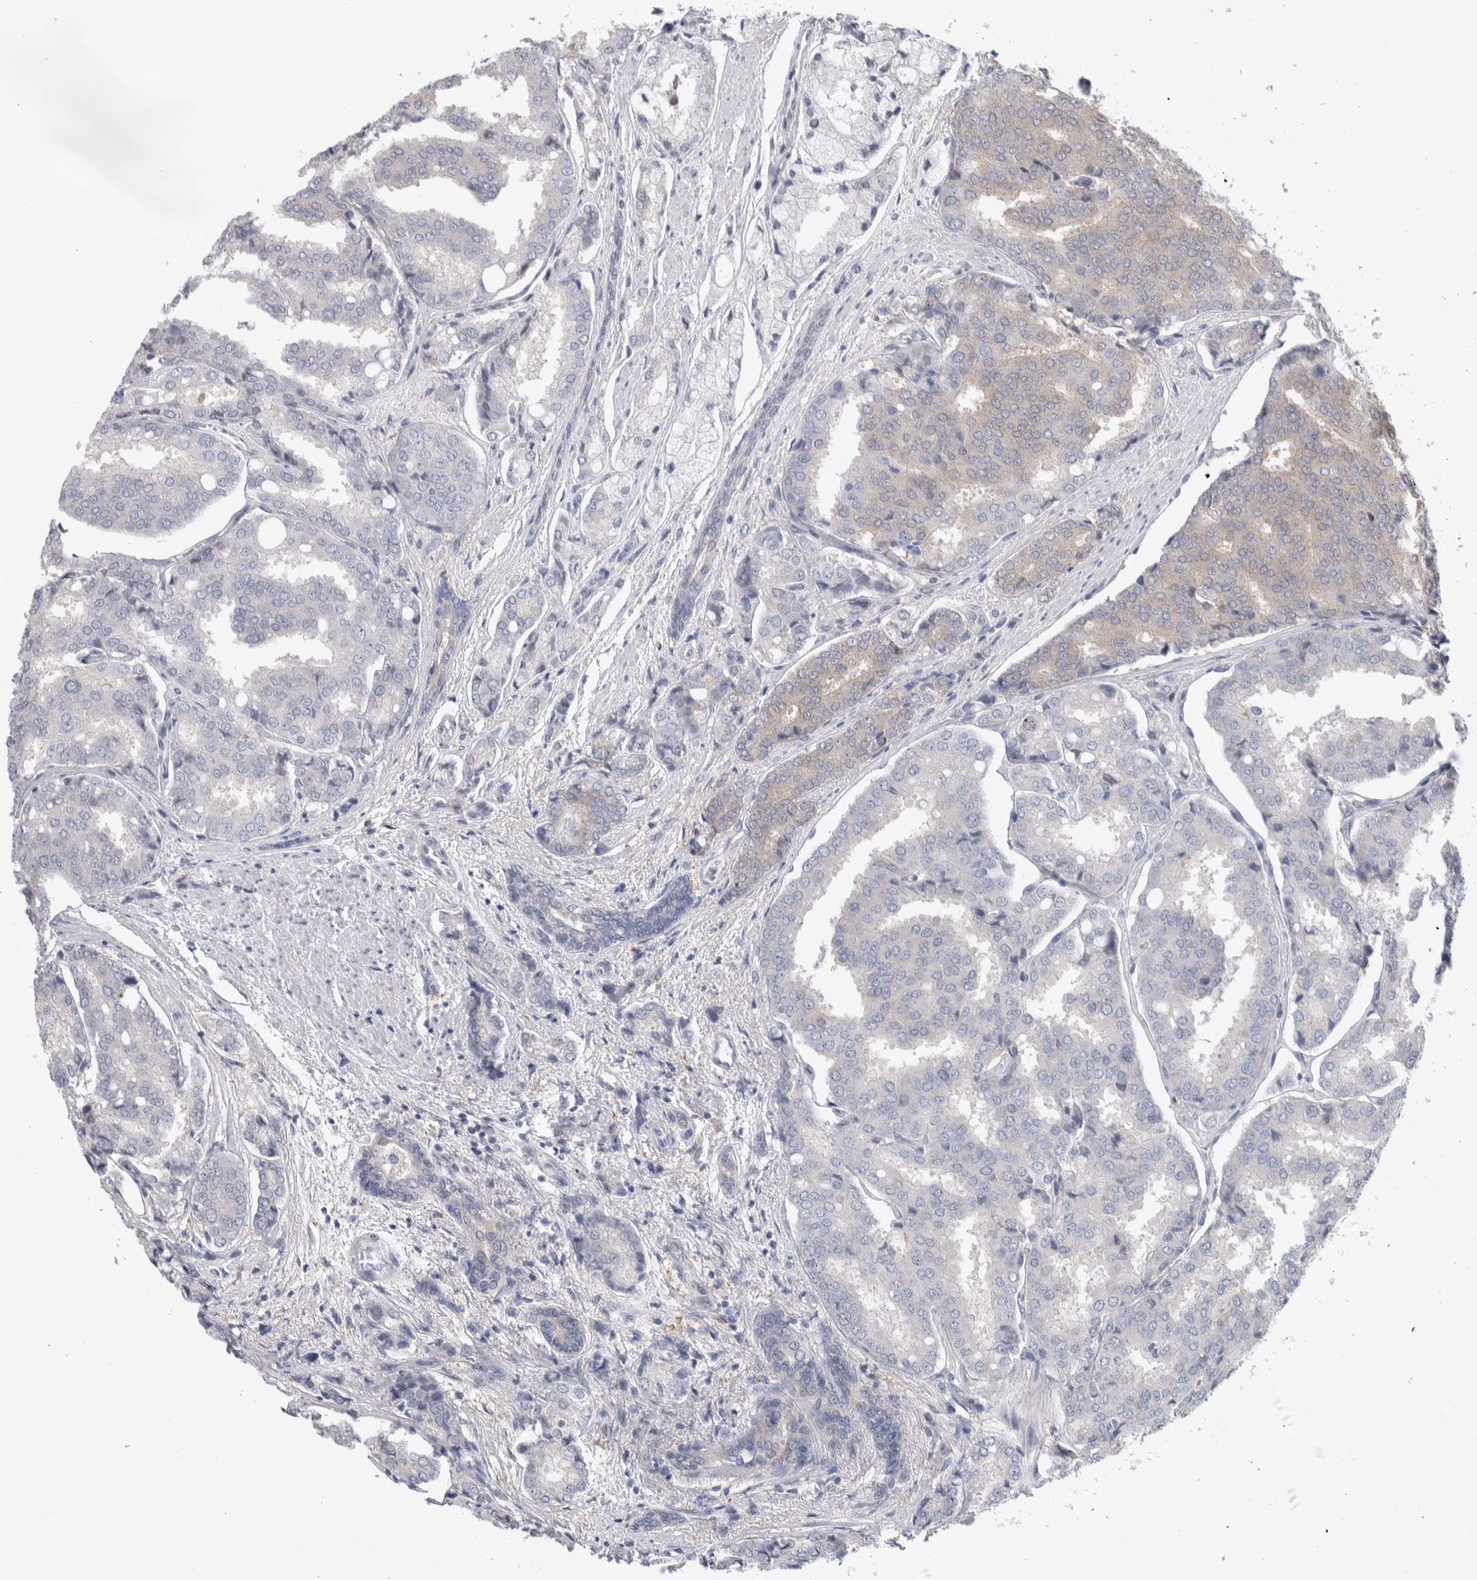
{"staining": {"intensity": "negative", "quantity": "none", "location": "none"}, "tissue": "prostate cancer", "cell_type": "Tumor cells", "image_type": "cancer", "snomed": [{"axis": "morphology", "description": "Adenocarcinoma, High grade"}, {"axis": "topography", "description": "Prostate"}], "caption": "DAB immunohistochemical staining of human prostate high-grade adenocarcinoma displays no significant positivity in tumor cells.", "gene": "TAX1BP1", "patient": {"sex": "male", "age": 50}}